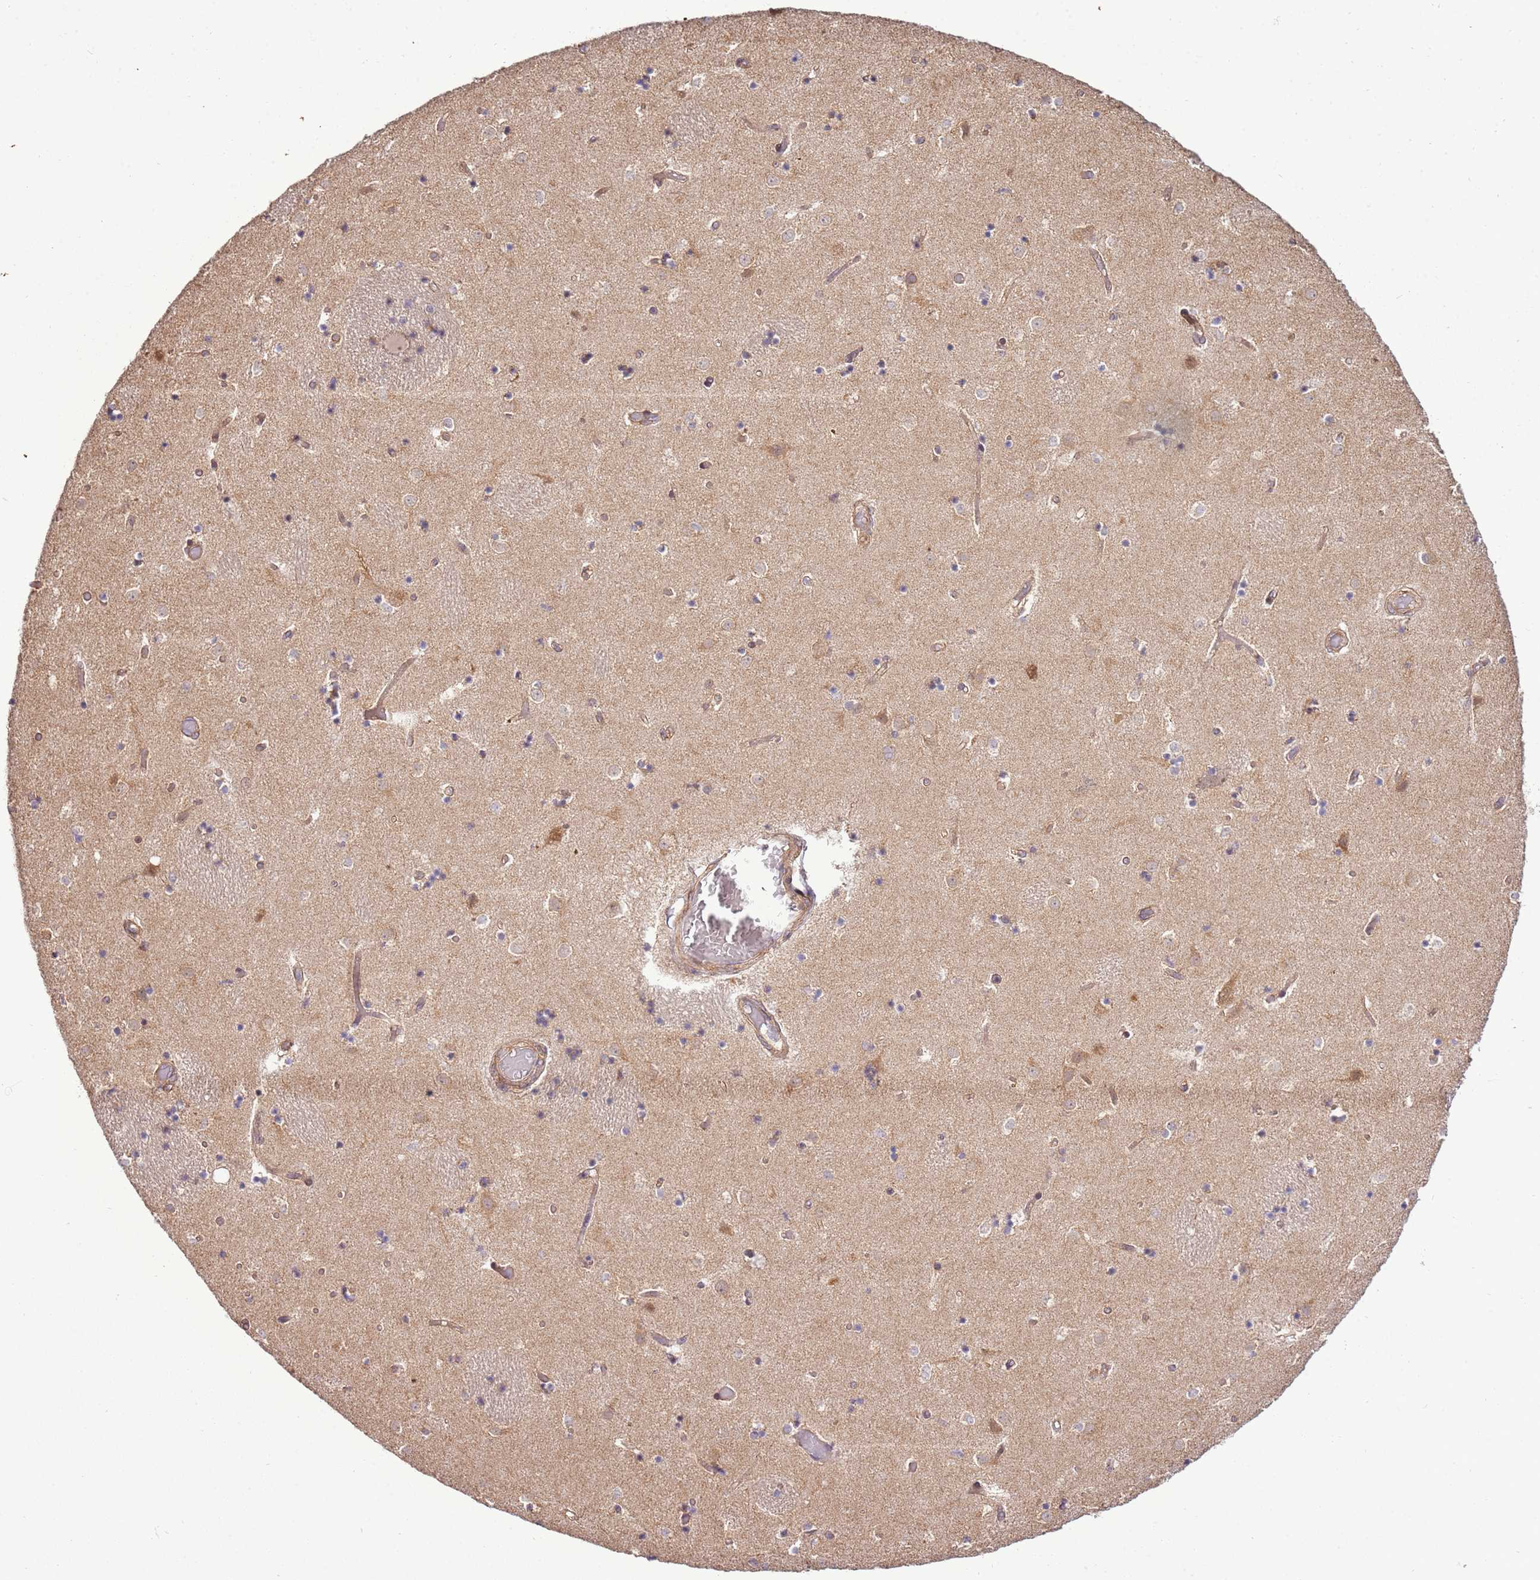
{"staining": {"intensity": "weak", "quantity": "25%-75%", "location": "cytoplasmic/membranous"}, "tissue": "caudate", "cell_type": "Glial cells", "image_type": "normal", "snomed": [{"axis": "morphology", "description": "Normal tissue, NOS"}, {"axis": "topography", "description": "Lateral ventricle wall"}], "caption": "Immunohistochemical staining of unremarkable caudate displays low levels of weak cytoplasmic/membranous staining in approximately 25%-75% of glial cells. Nuclei are stained in blue.", "gene": "SCARA3", "patient": {"sex": "female", "age": 52}}